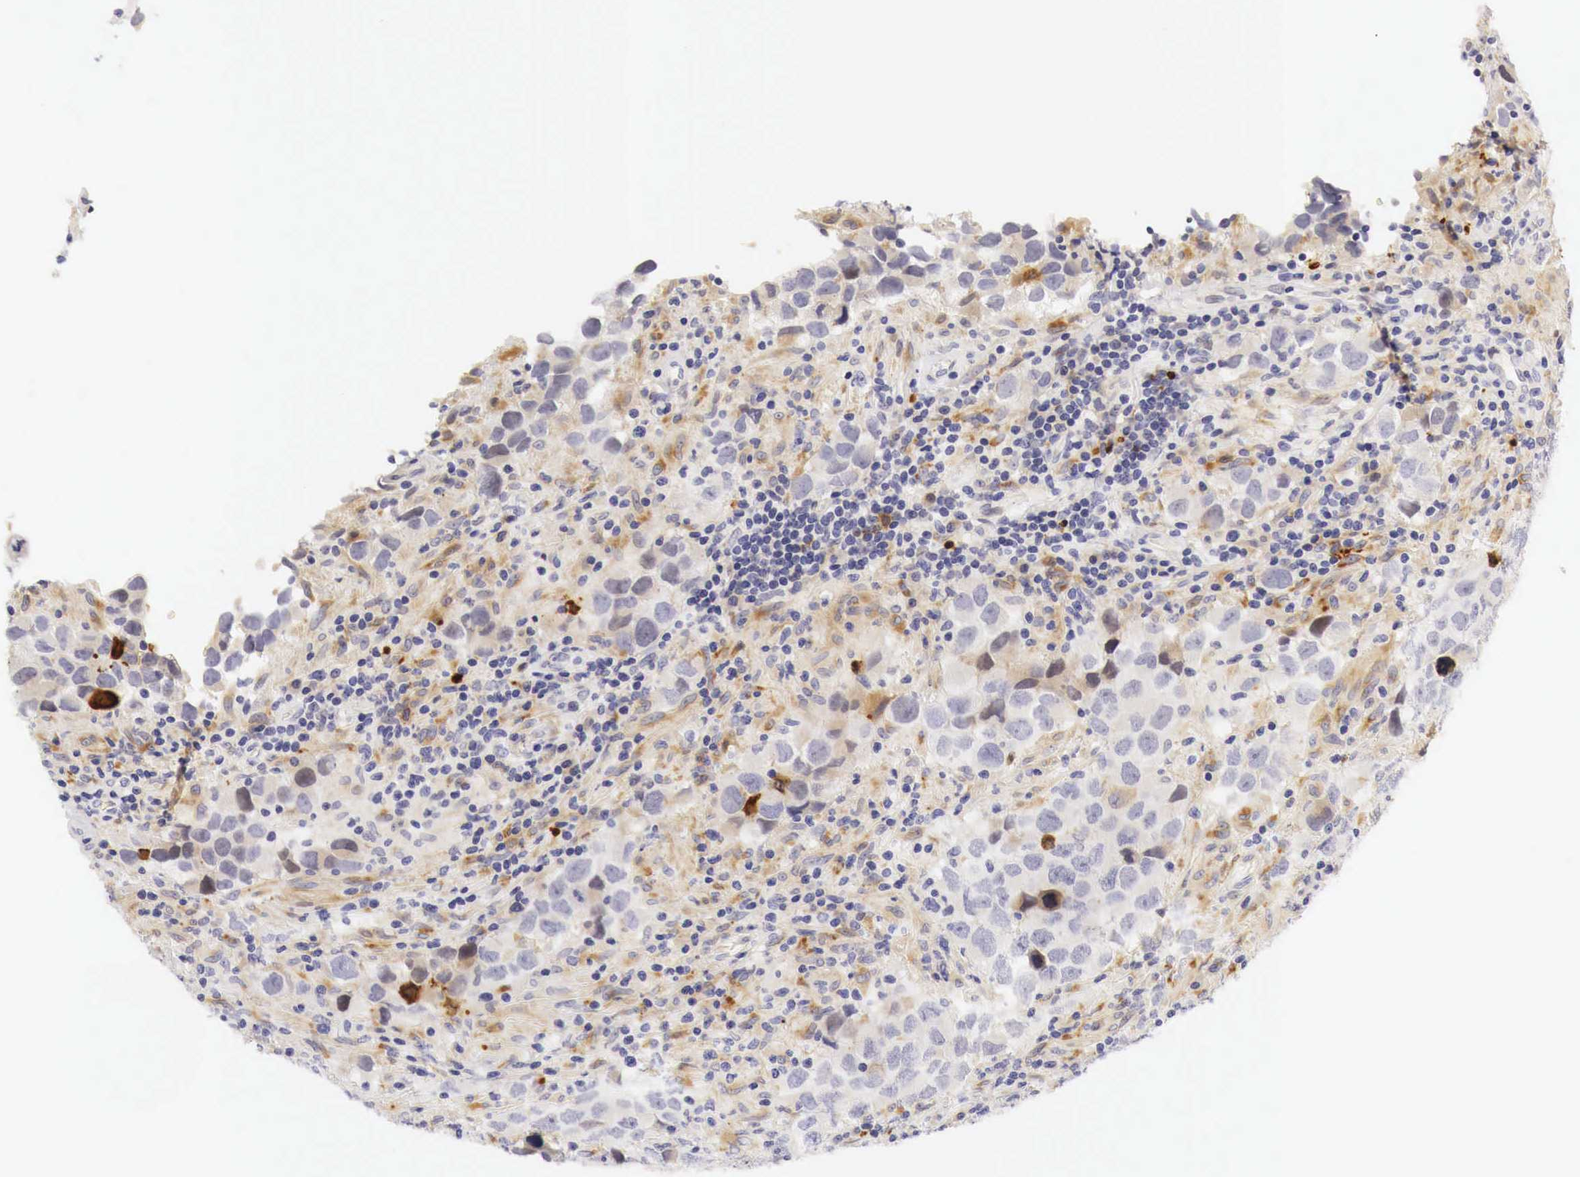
{"staining": {"intensity": "negative", "quantity": "none", "location": "none"}, "tissue": "testis cancer", "cell_type": "Tumor cells", "image_type": "cancer", "snomed": [{"axis": "morphology", "description": "Carcinoma, Embryonal, NOS"}, {"axis": "topography", "description": "Testis"}], "caption": "High power microscopy photomicrograph of an immunohistochemistry image of testis cancer, revealing no significant expression in tumor cells.", "gene": "CASP3", "patient": {"sex": "male", "age": 21}}